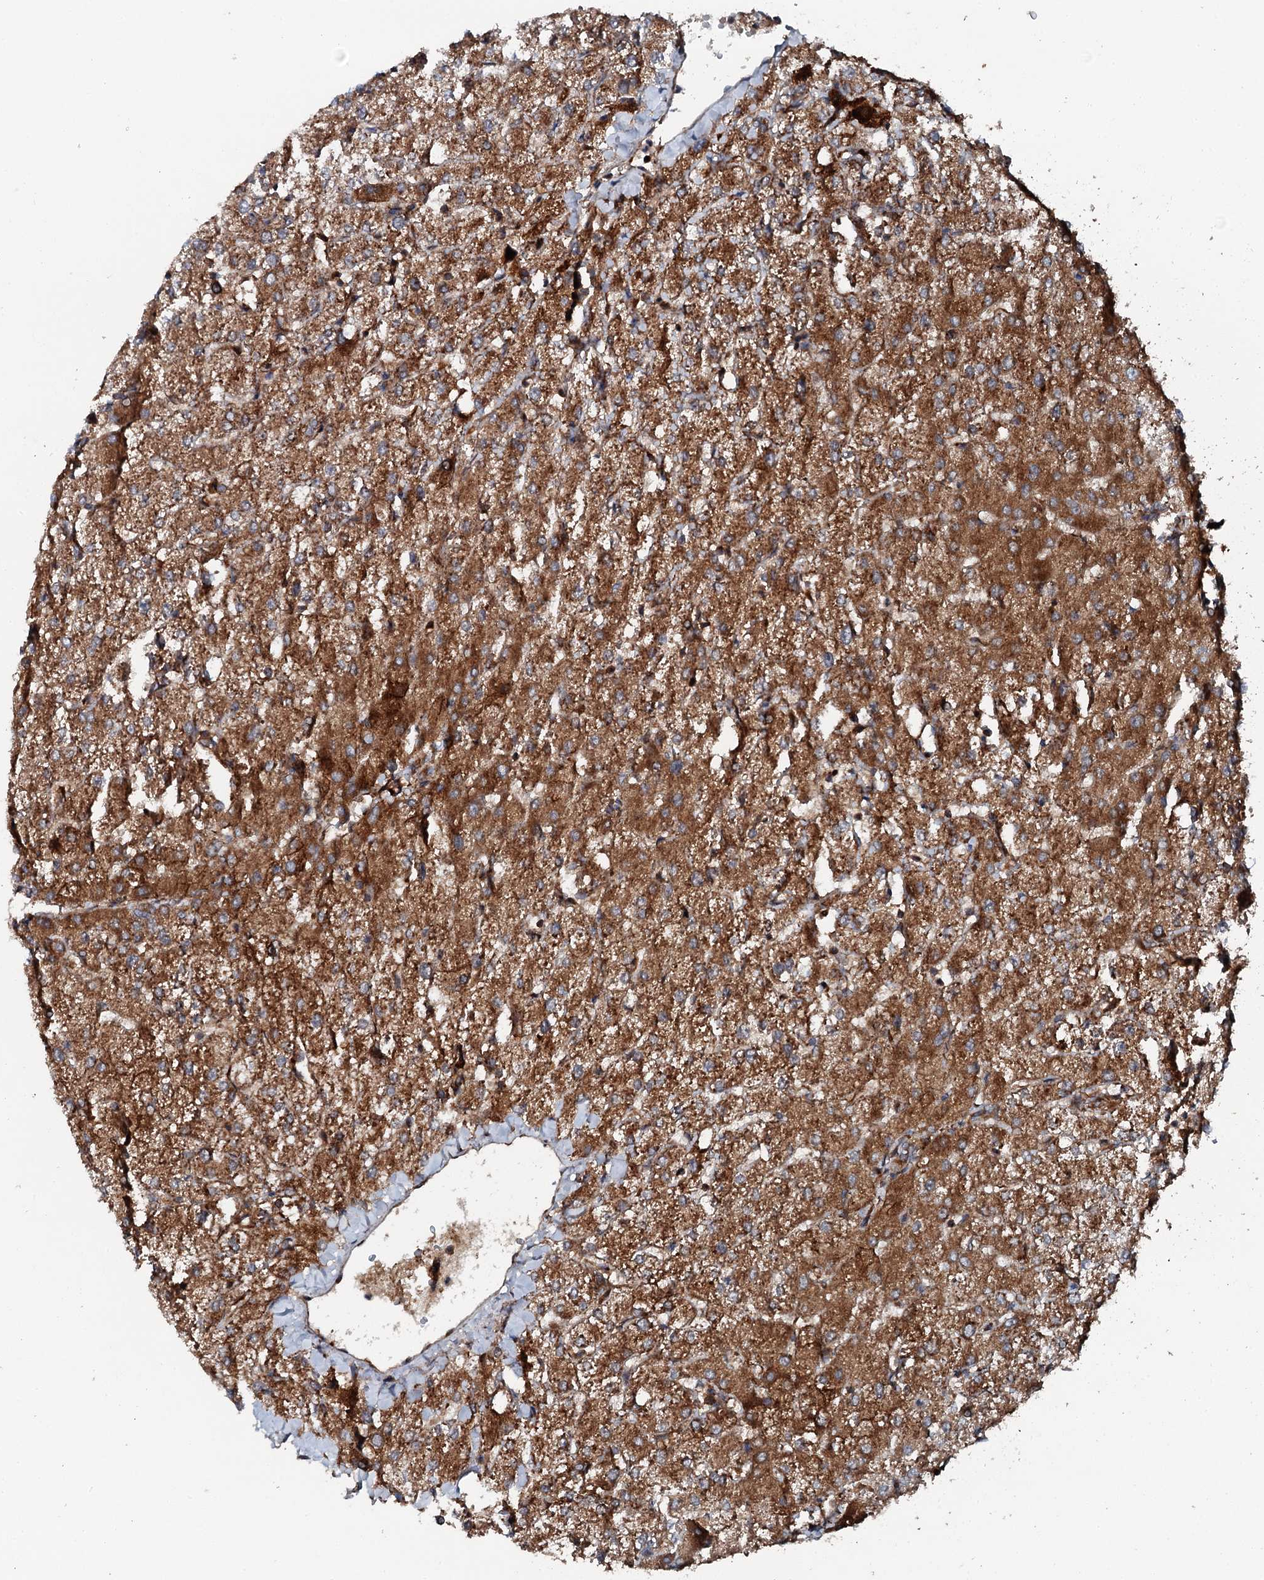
{"staining": {"intensity": "moderate", "quantity": ">75%", "location": "cytoplasmic/membranous"}, "tissue": "liver", "cell_type": "Cholangiocytes", "image_type": "normal", "snomed": [{"axis": "morphology", "description": "Normal tissue, NOS"}, {"axis": "topography", "description": "Liver"}], "caption": "Cholangiocytes demonstrate medium levels of moderate cytoplasmic/membranous expression in approximately >75% of cells in normal liver. Immunohistochemistry (ihc) stains the protein in brown and the nuclei are stained blue.", "gene": "FLYWCH1", "patient": {"sex": "female", "age": 54}}